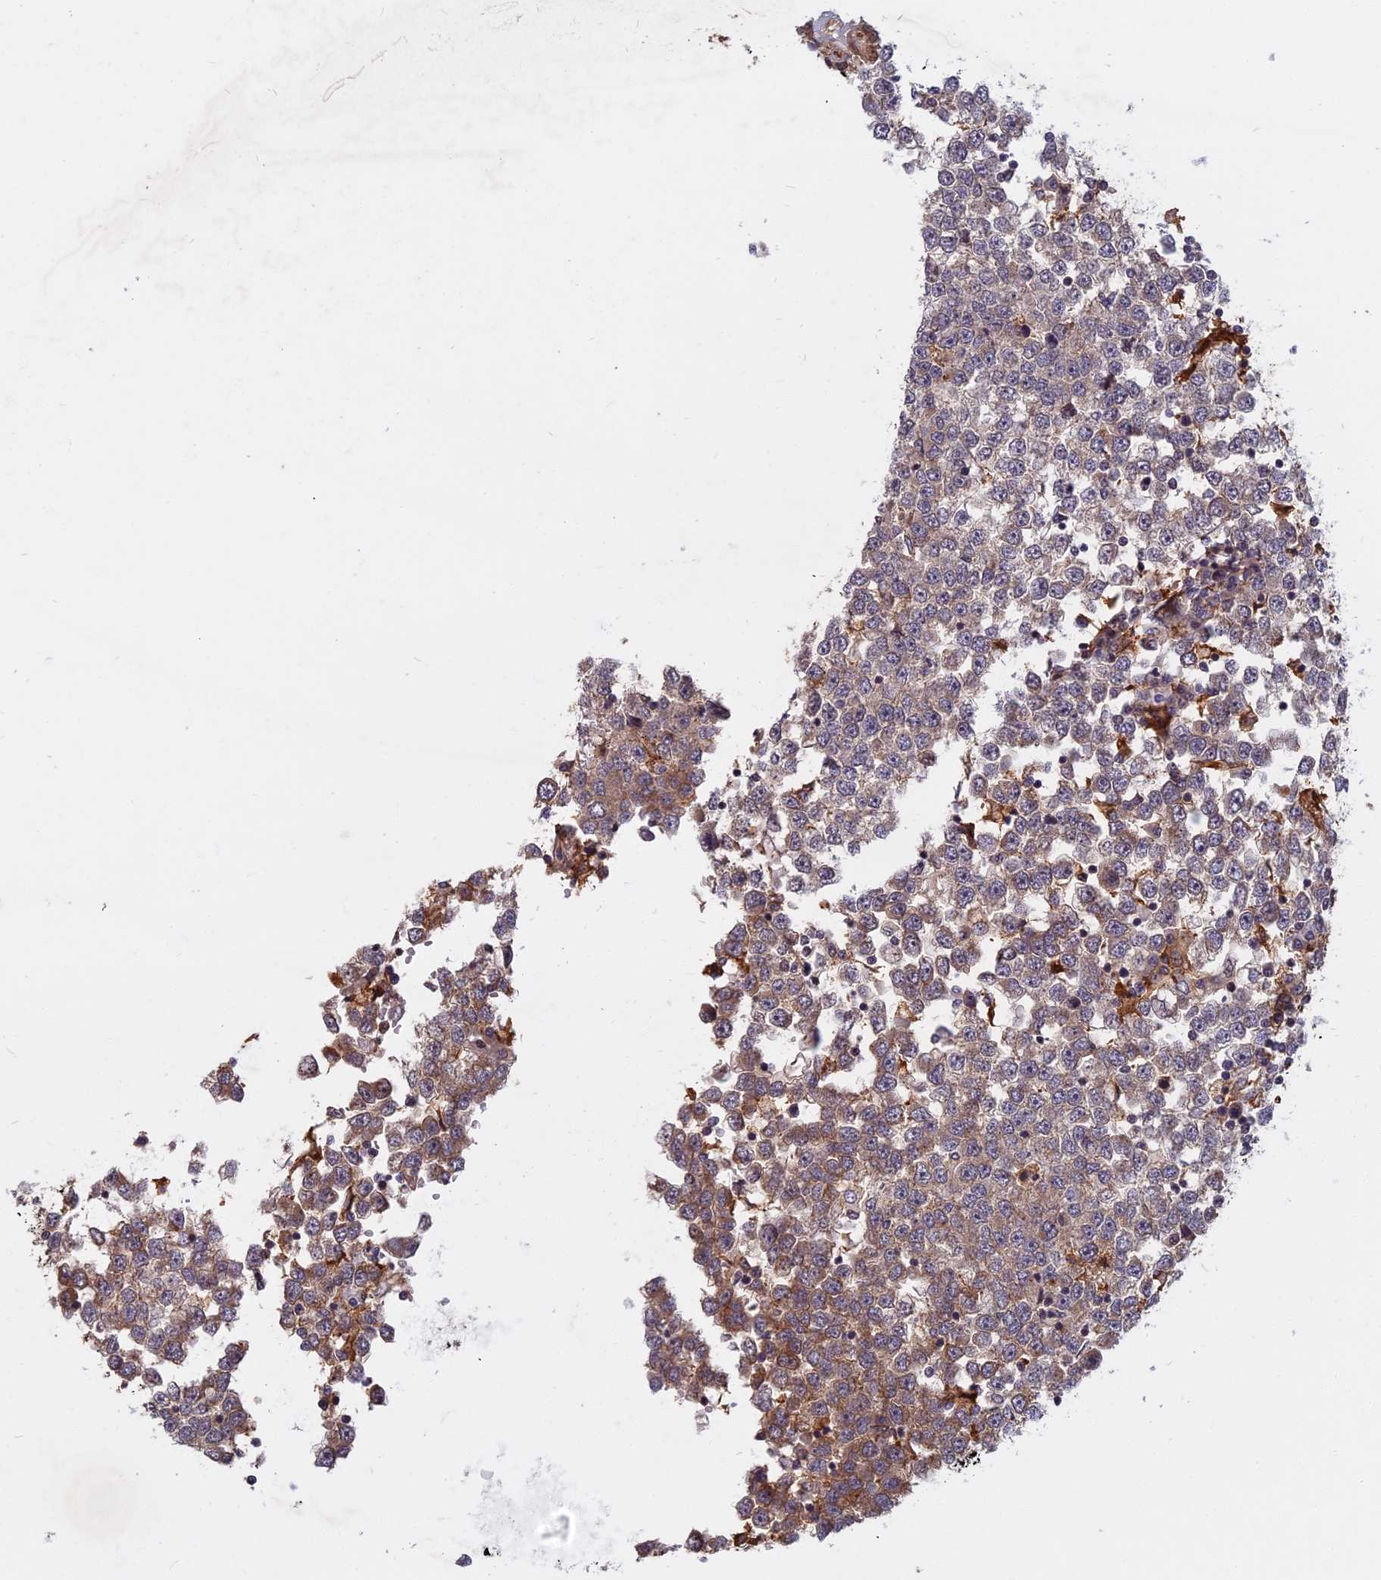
{"staining": {"intensity": "moderate", "quantity": "<25%", "location": "cytoplasmic/membranous"}, "tissue": "testis cancer", "cell_type": "Tumor cells", "image_type": "cancer", "snomed": [{"axis": "morphology", "description": "Seminoma, NOS"}, {"axis": "topography", "description": "Testis"}], "caption": "Immunohistochemistry (IHC) photomicrograph of neoplastic tissue: human seminoma (testis) stained using IHC shows low levels of moderate protein expression localized specifically in the cytoplasmic/membranous of tumor cells, appearing as a cytoplasmic/membranous brown color.", "gene": "SPG11", "patient": {"sex": "male", "age": 65}}